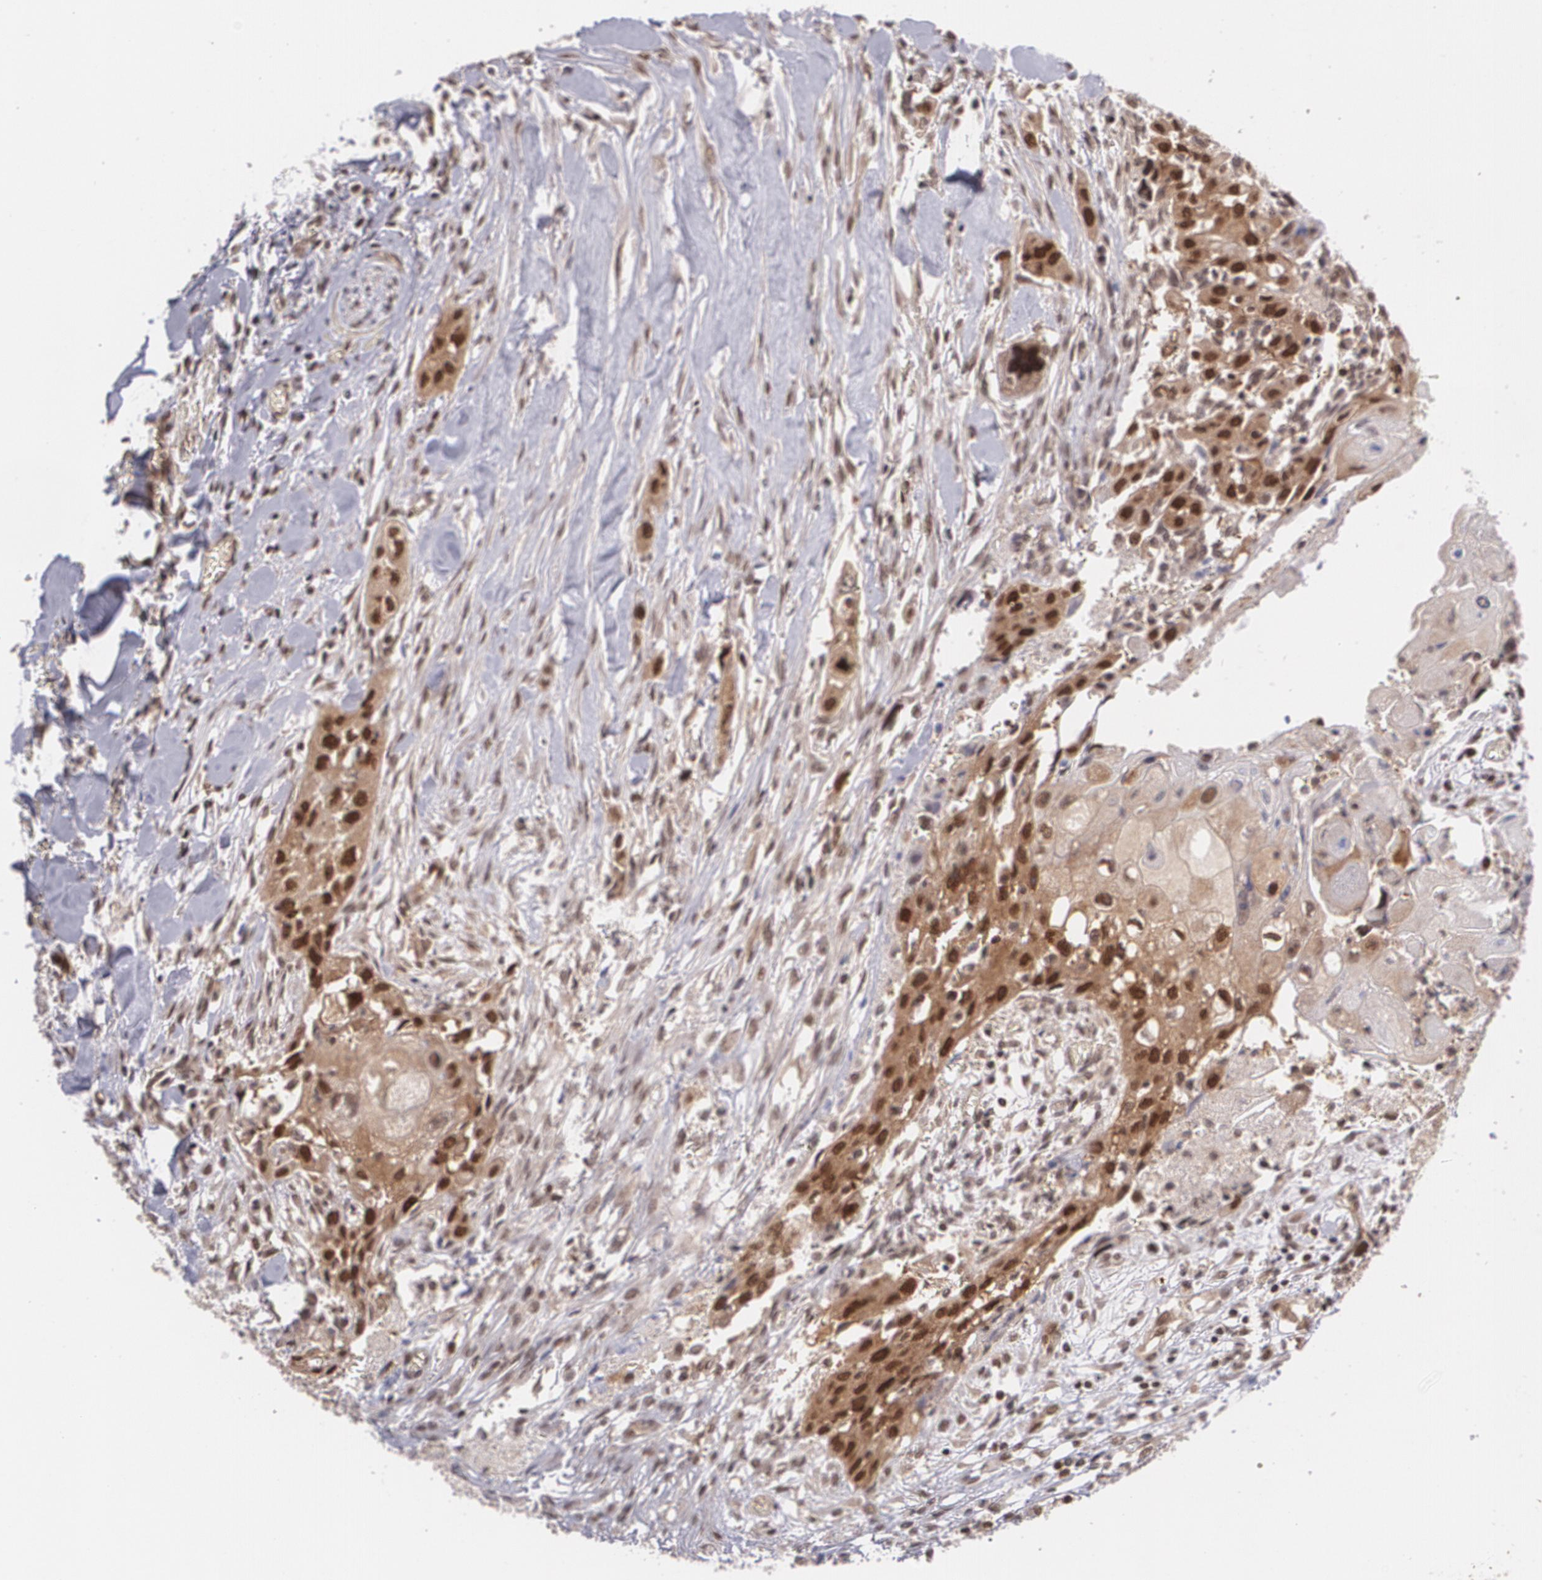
{"staining": {"intensity": "moderate", "quantity": "25%-75%", "location": "cytoplasmic/membranous,nuclear"}, "tissue": "head and neck cancer", "cell_type": "Tumor cells", "image_type": "cancer", "snomed": [{"axis": "morphology", "description": "Neoplasm, malignant, NOS"}, {"axis": "topography", "description": "Salivary gland"}, {"axis": "topography", "description": "Head-Neck"}], "caption": "DAB (3,3'-diaminobenzidine) immunohistochemical staining of human head and neck cancer shows moderate cytoplasmic/membranous and nuclear protein expression in about 25%-75% of tumor cells.", "gene": "CUL2", "patient": {"sex": "male", "age": 43}}